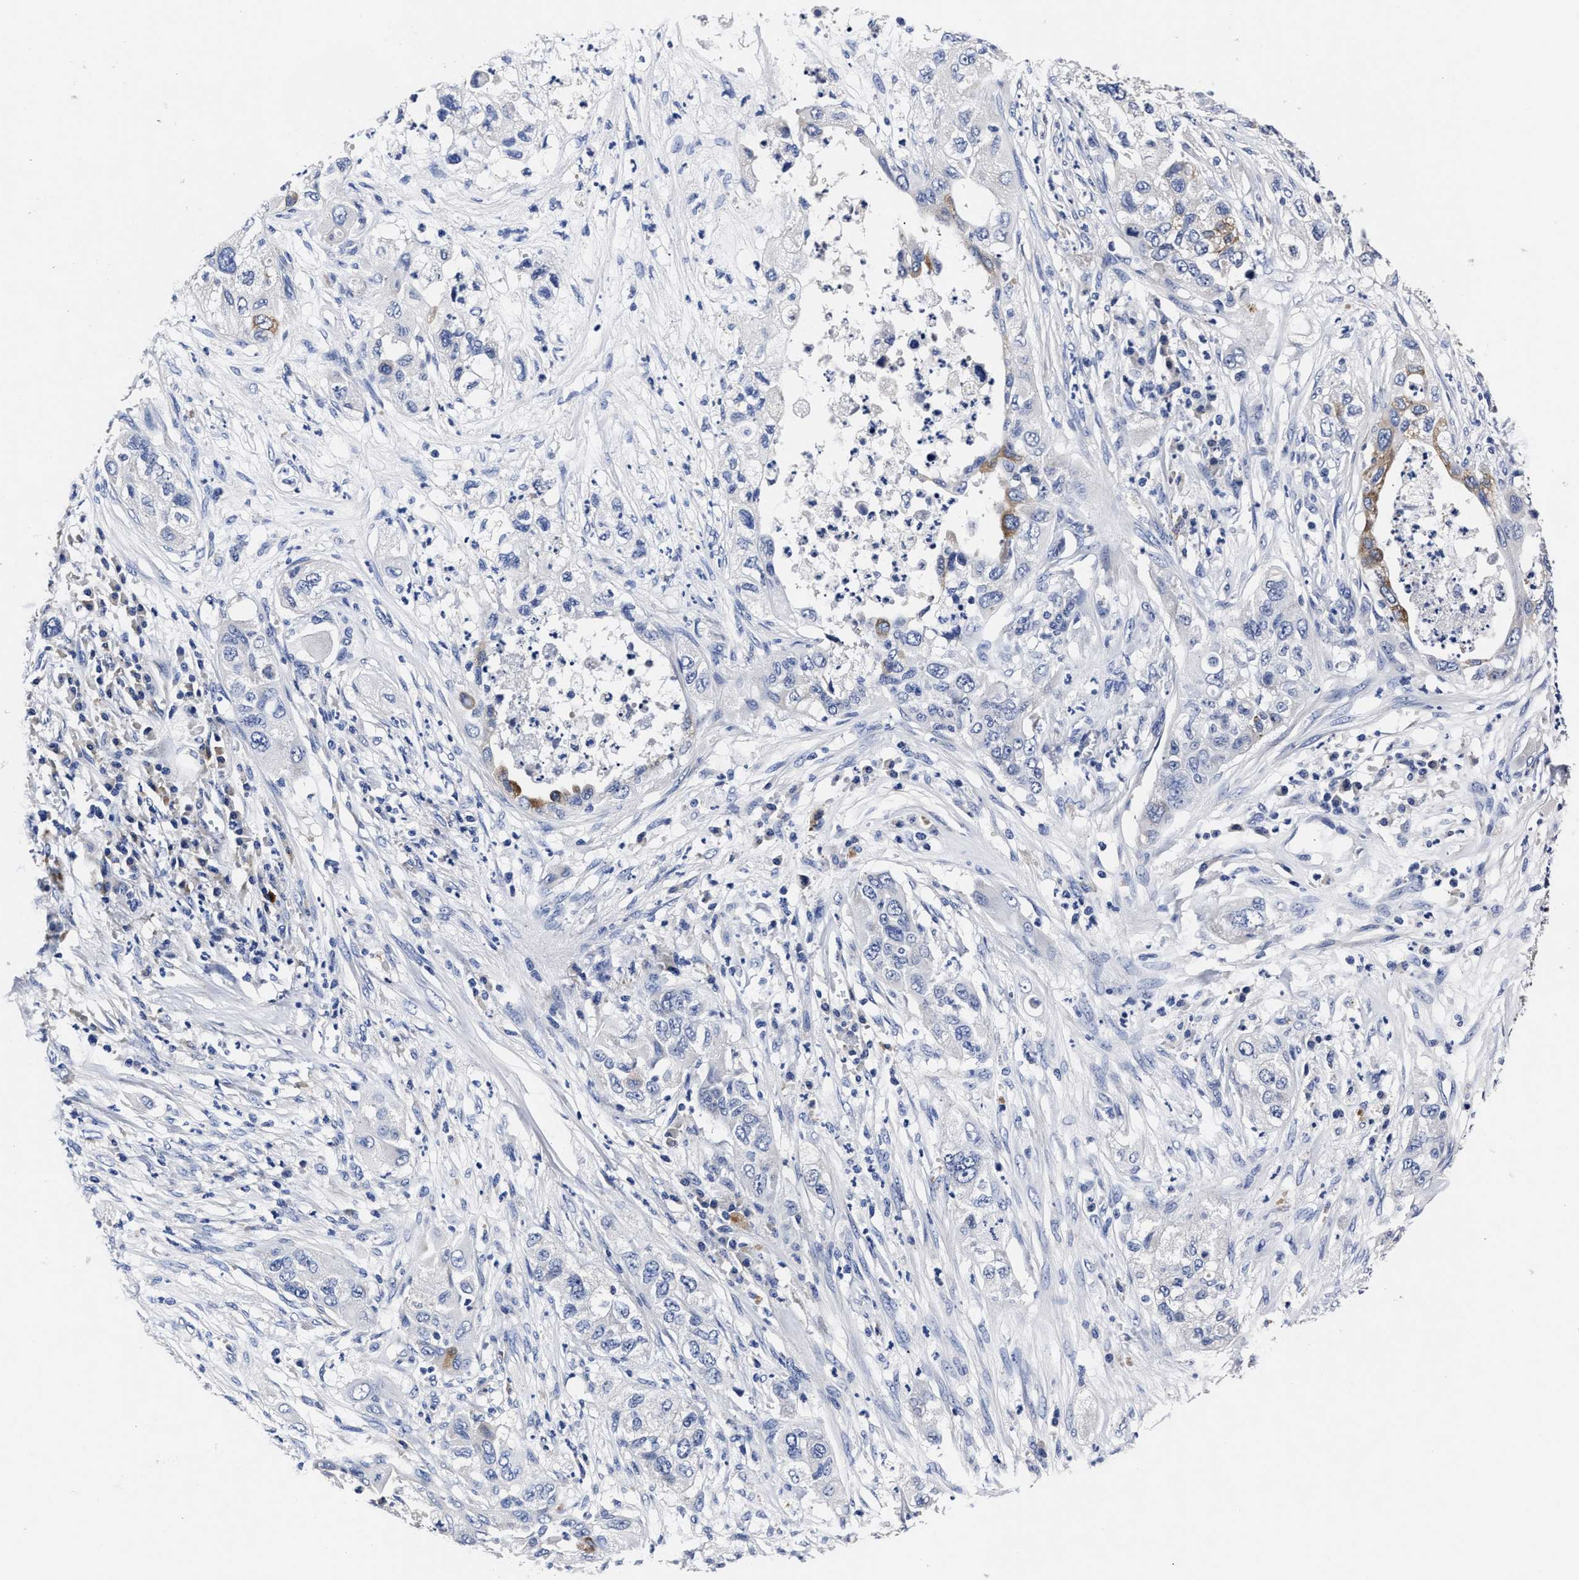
{"staining": {"intensity": "negative", "quantity": "none", "location": "none"}, "tissue": "pancreatic cancer", "cell_type": "Tumor cells", "image_type": "cancer", "snomed": [{"axis": "morphology", "description": "Adenocarcinoma, NOS"}, {"axis": "topography", "description": "Pancreas"}], "caption": "Tumor cells are negative for protein expression in human pancreatic cancer.", "gene": "OLFML2A", "patient": {"sex": "female", "age": 78}}